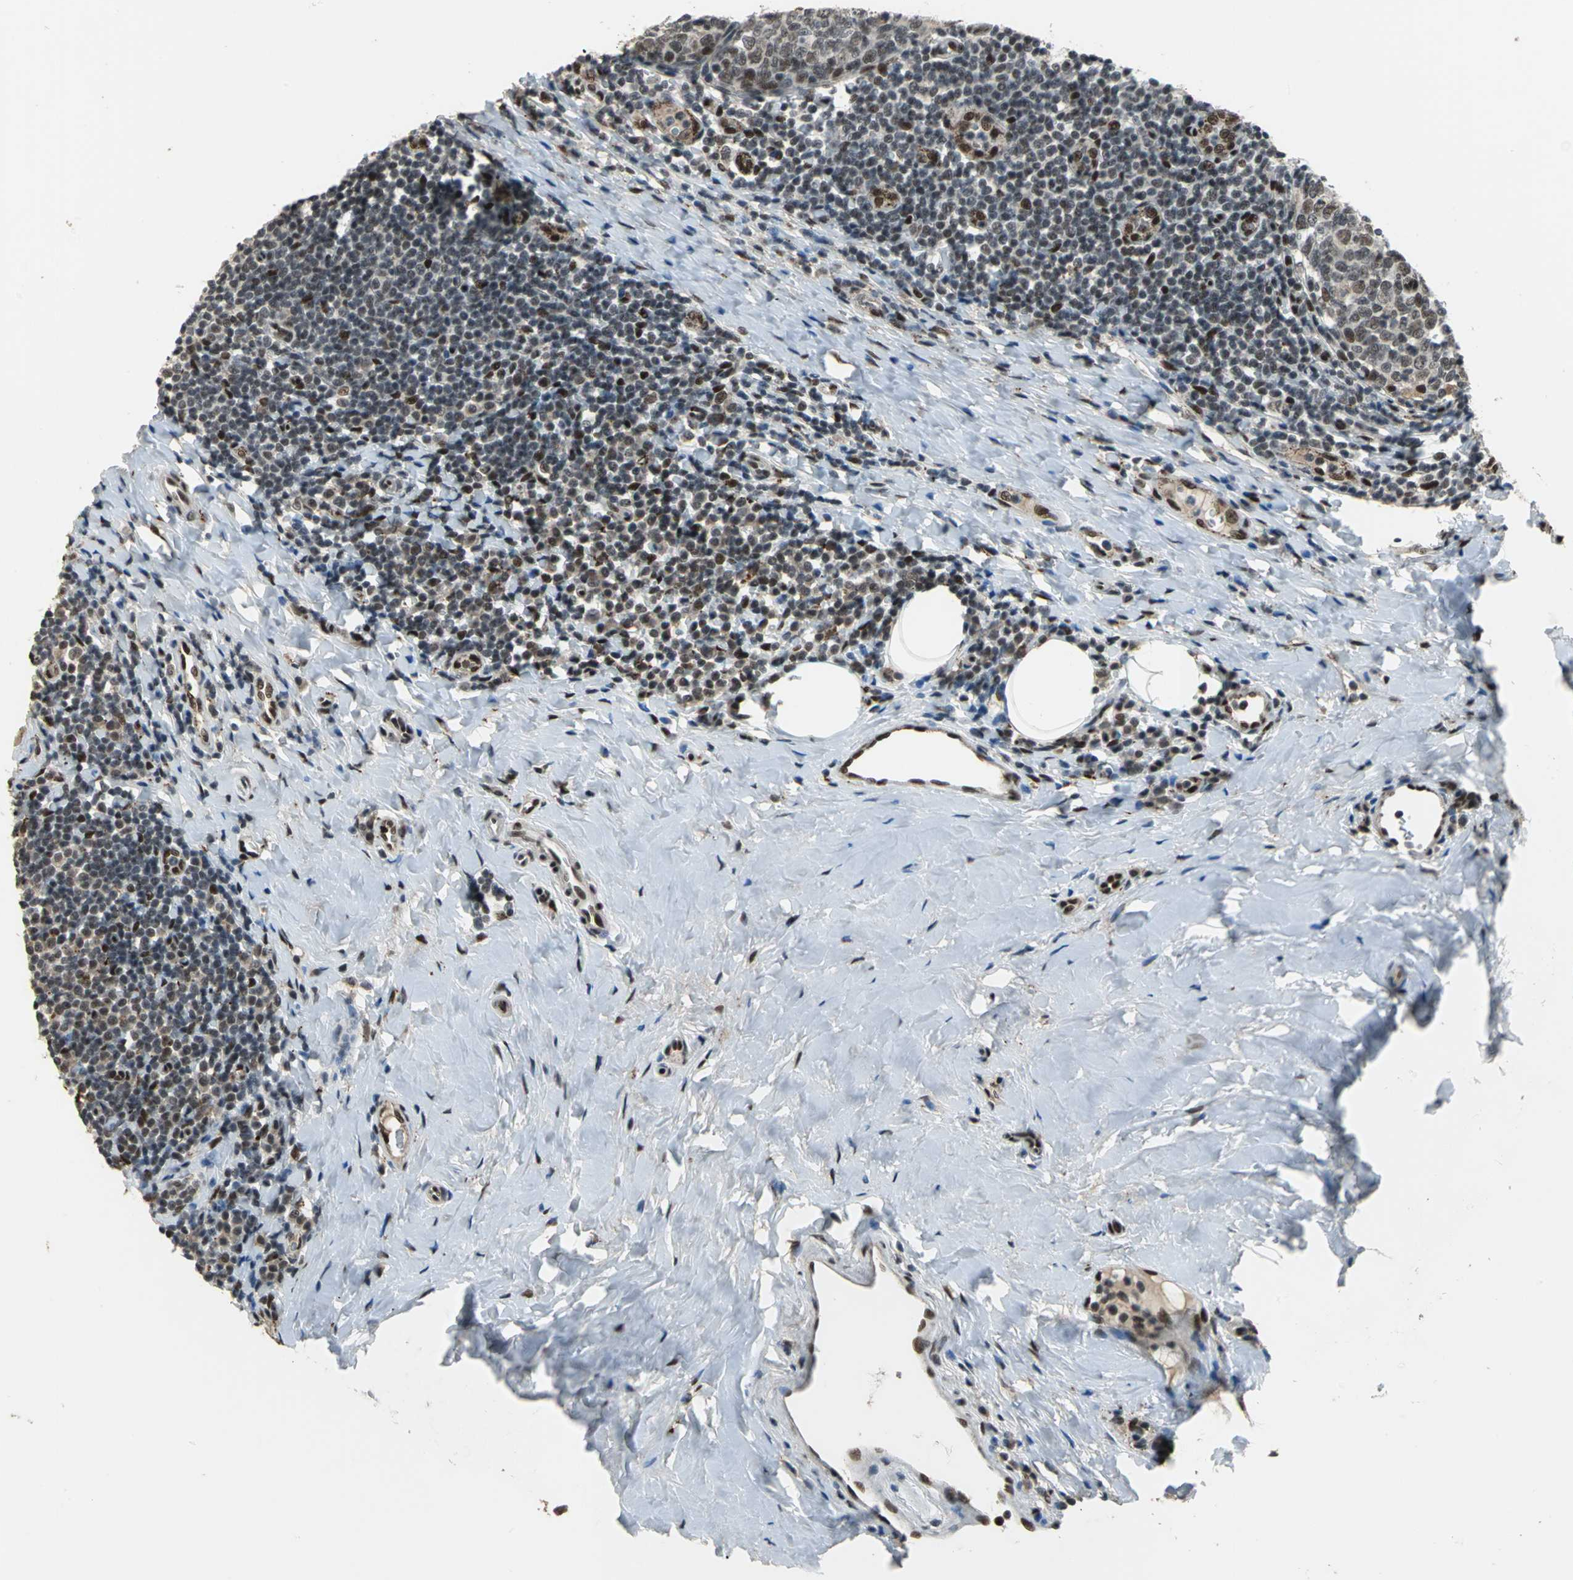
{"staining": {"intensity": "moderate", "quantity": "25%-75%", "location": "nuclear"}, "tissue": "tonsil", "cell_type": "Germinal center cells", "image_type": "normal", "snomed": [{"axis": "morphology", "description": "Normal tissue, NOS"}, {"axis": "topography", "description": "Tonsil"}], "caption": "A high-resolution histopathology image shows IHC staining of normal tonsil, which shows moderate nuclear staining in about 25%-75% of germinal center cells.", "gene": "ELF2", "patient": {"sex": "male", "age": 31}}